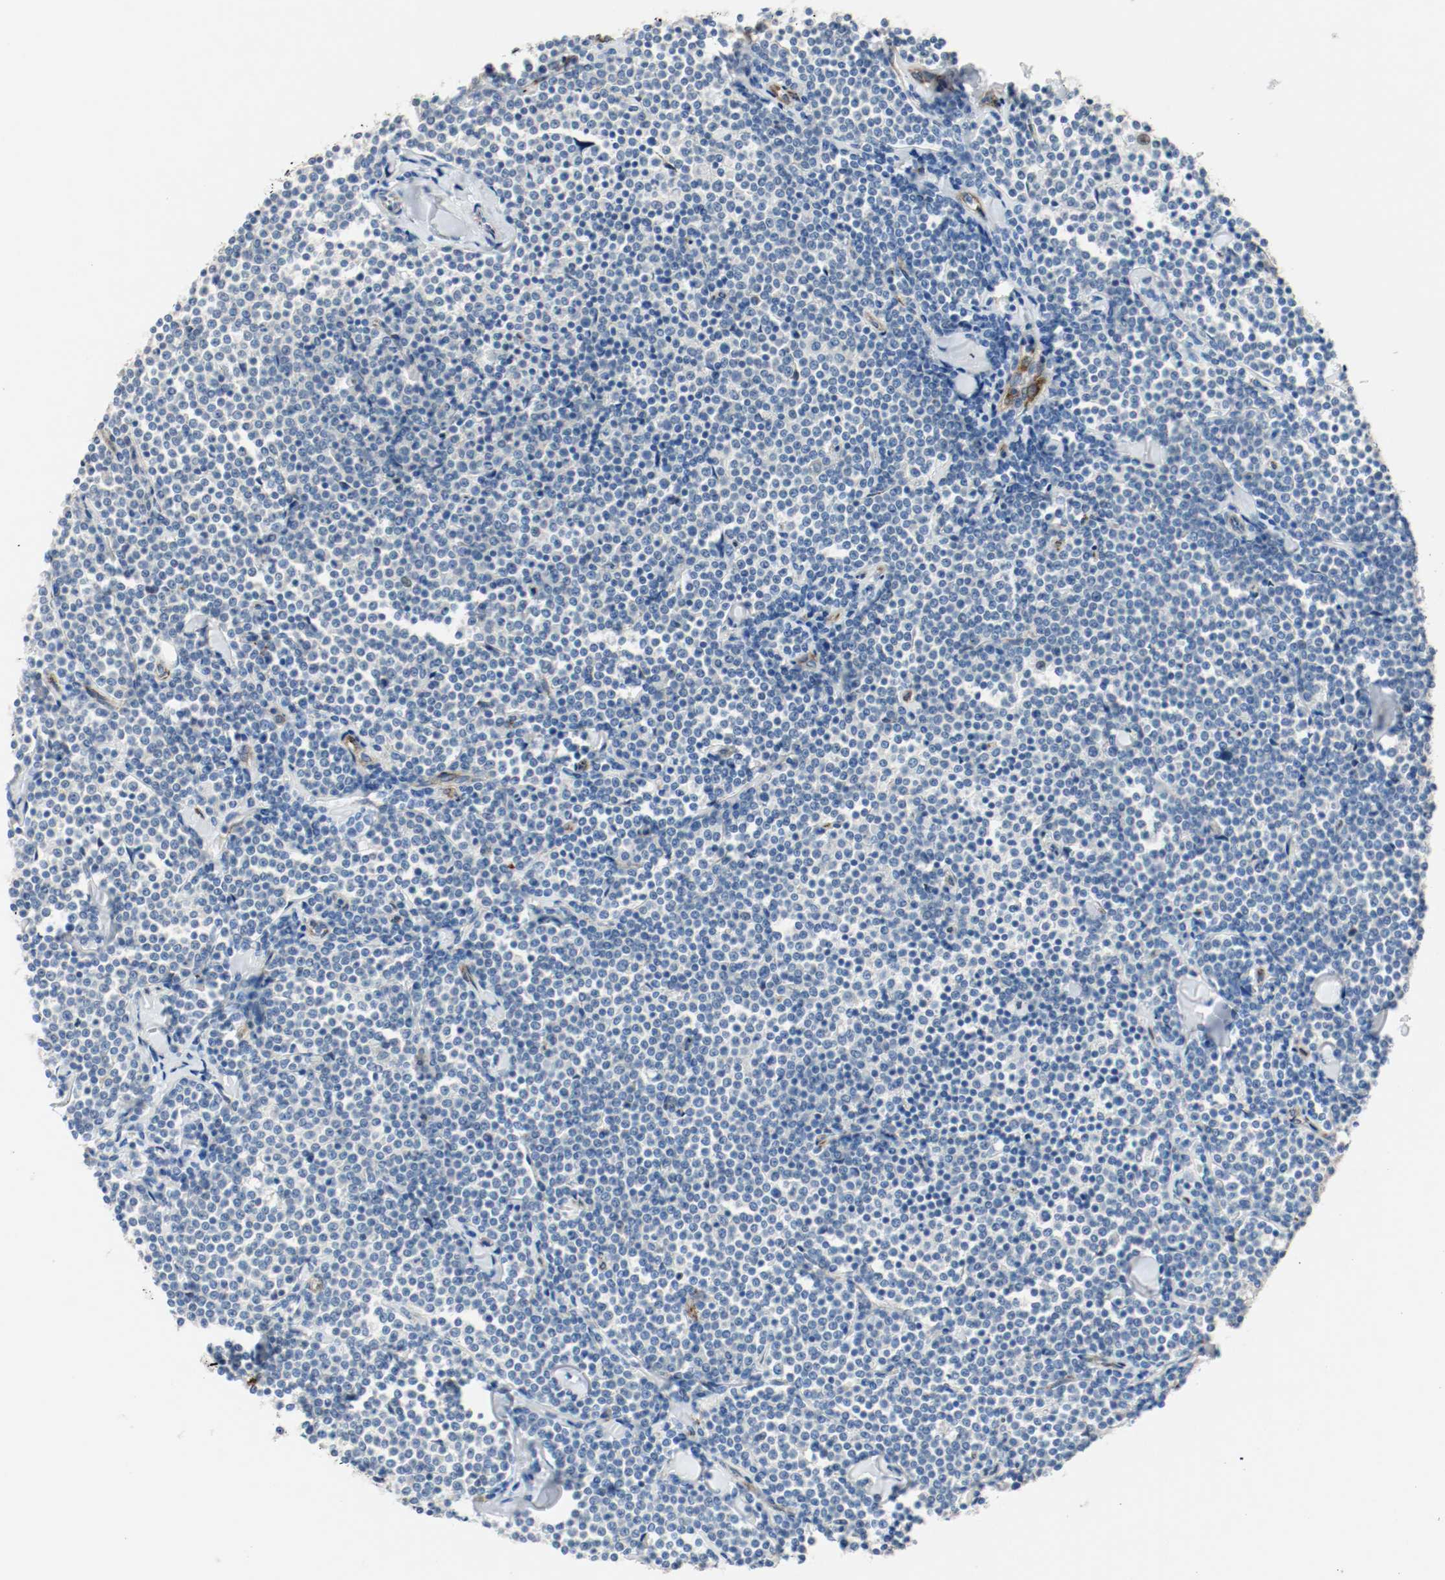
{"staining": {"intensity": "negative", "quantity": "none", "location": "none"}, "tissue": "lymphoma", "cell_type": "Tumor cells", "image_type": "cancer", "snomed": [{"axis": "morphology", "description": "Malignant lymphoma, non-Hodgkin's type, Low grade"}, {"axis": "topography", "description": "Soft tissue"}], "caption": "Tumor cells are negative for protein expression in human lymphoma.", "gene": "LAMB1", "patient": {"sex": "male", "age": 92}}